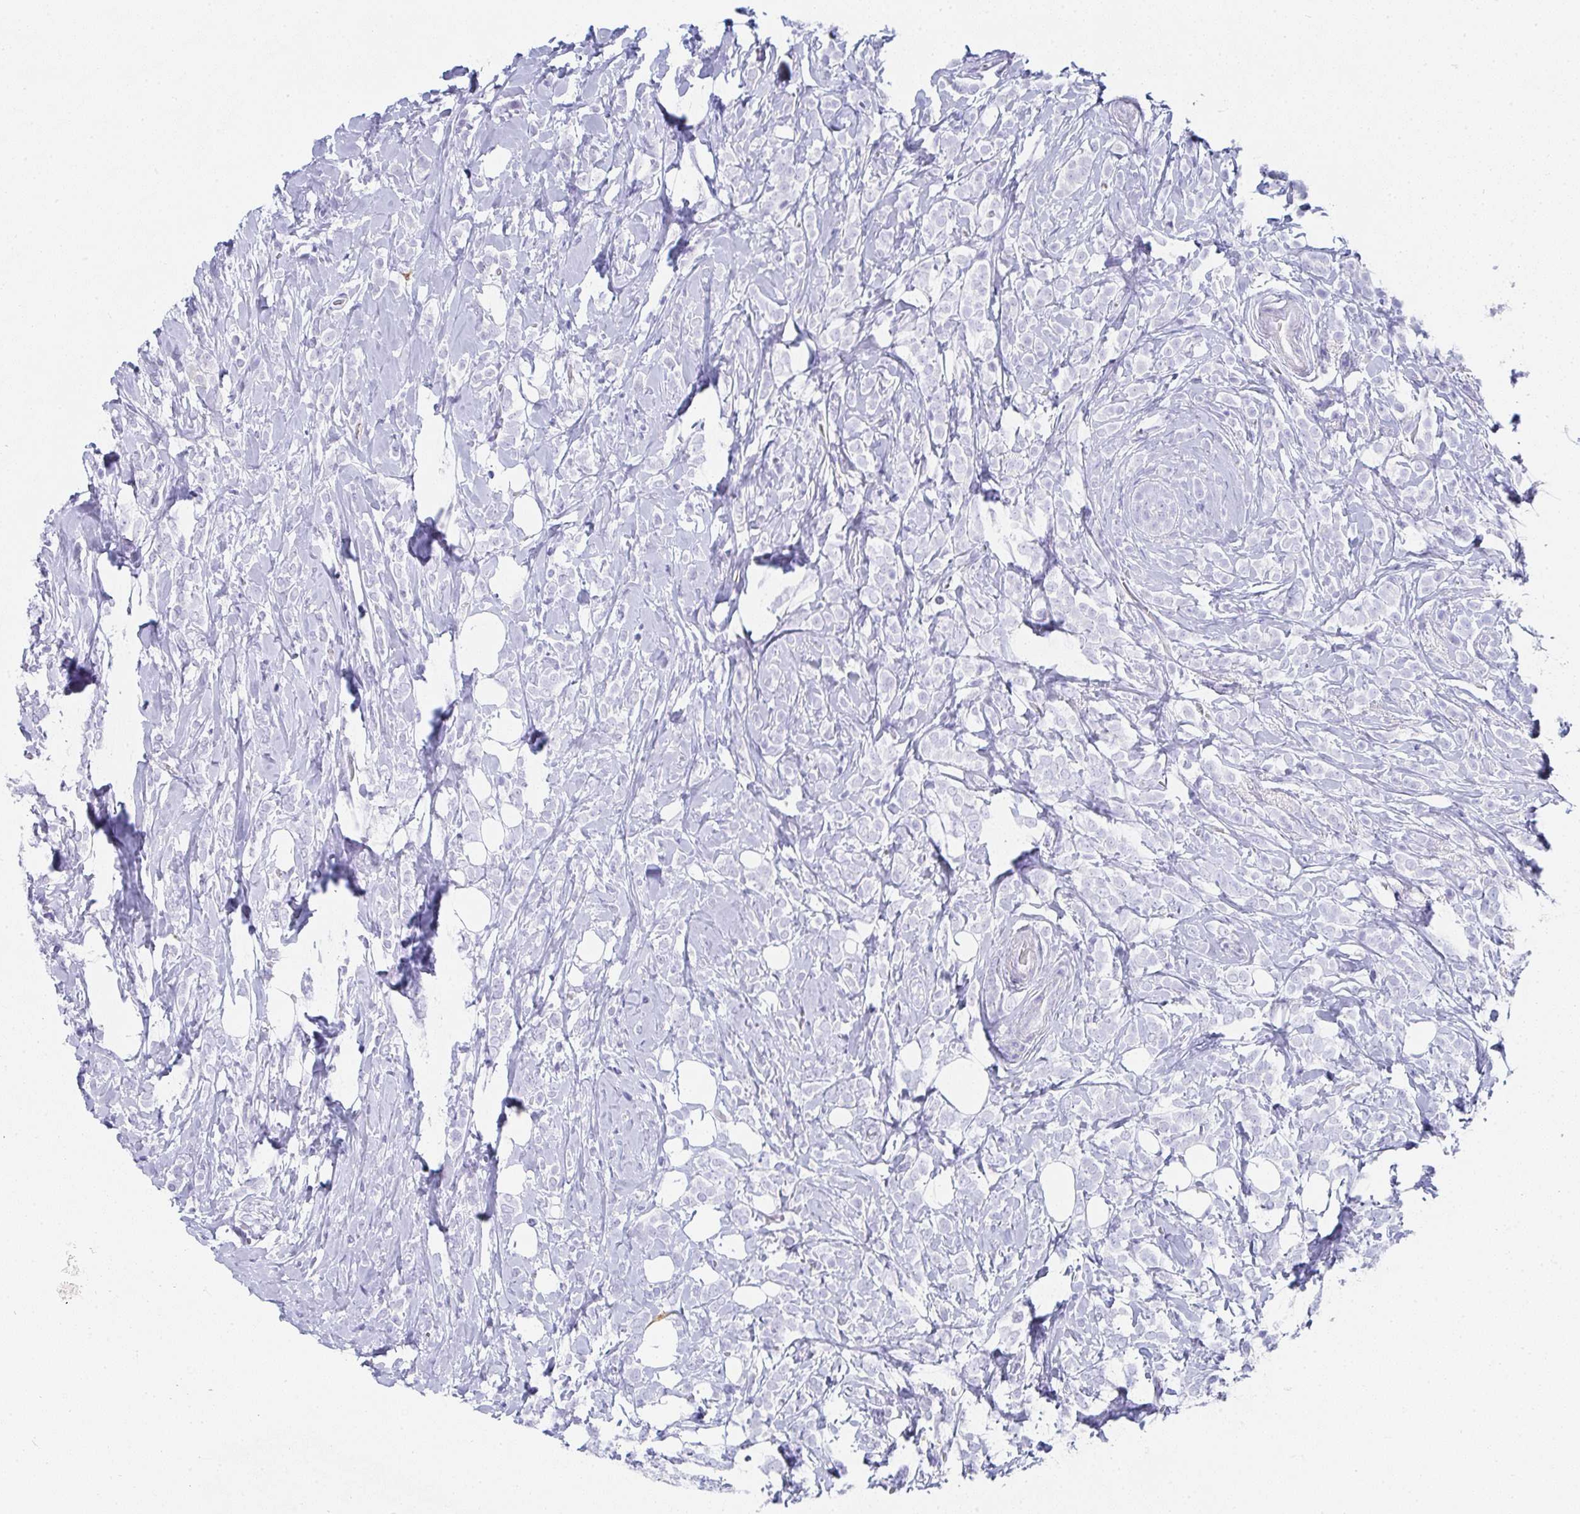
{"staining": {"intensity": "negative", "quantity": "none", "location": "none"}, "tissue": "breast cancer", "cell_type": "Tumor cells", "image_type": "cancer", "snomed": [{"axis": "morphology", "description": "Lobular carcinoma"}, {"axis": "topography", "description": "Breast"}], "caption": "DAB (3,3'-diaminobenzidine) immunohistochemical staining of breast cancer demonstrates no significant positivity in tumor cells.", "gene": "PRND", "patient": {"sex": "female", "age": 49}}